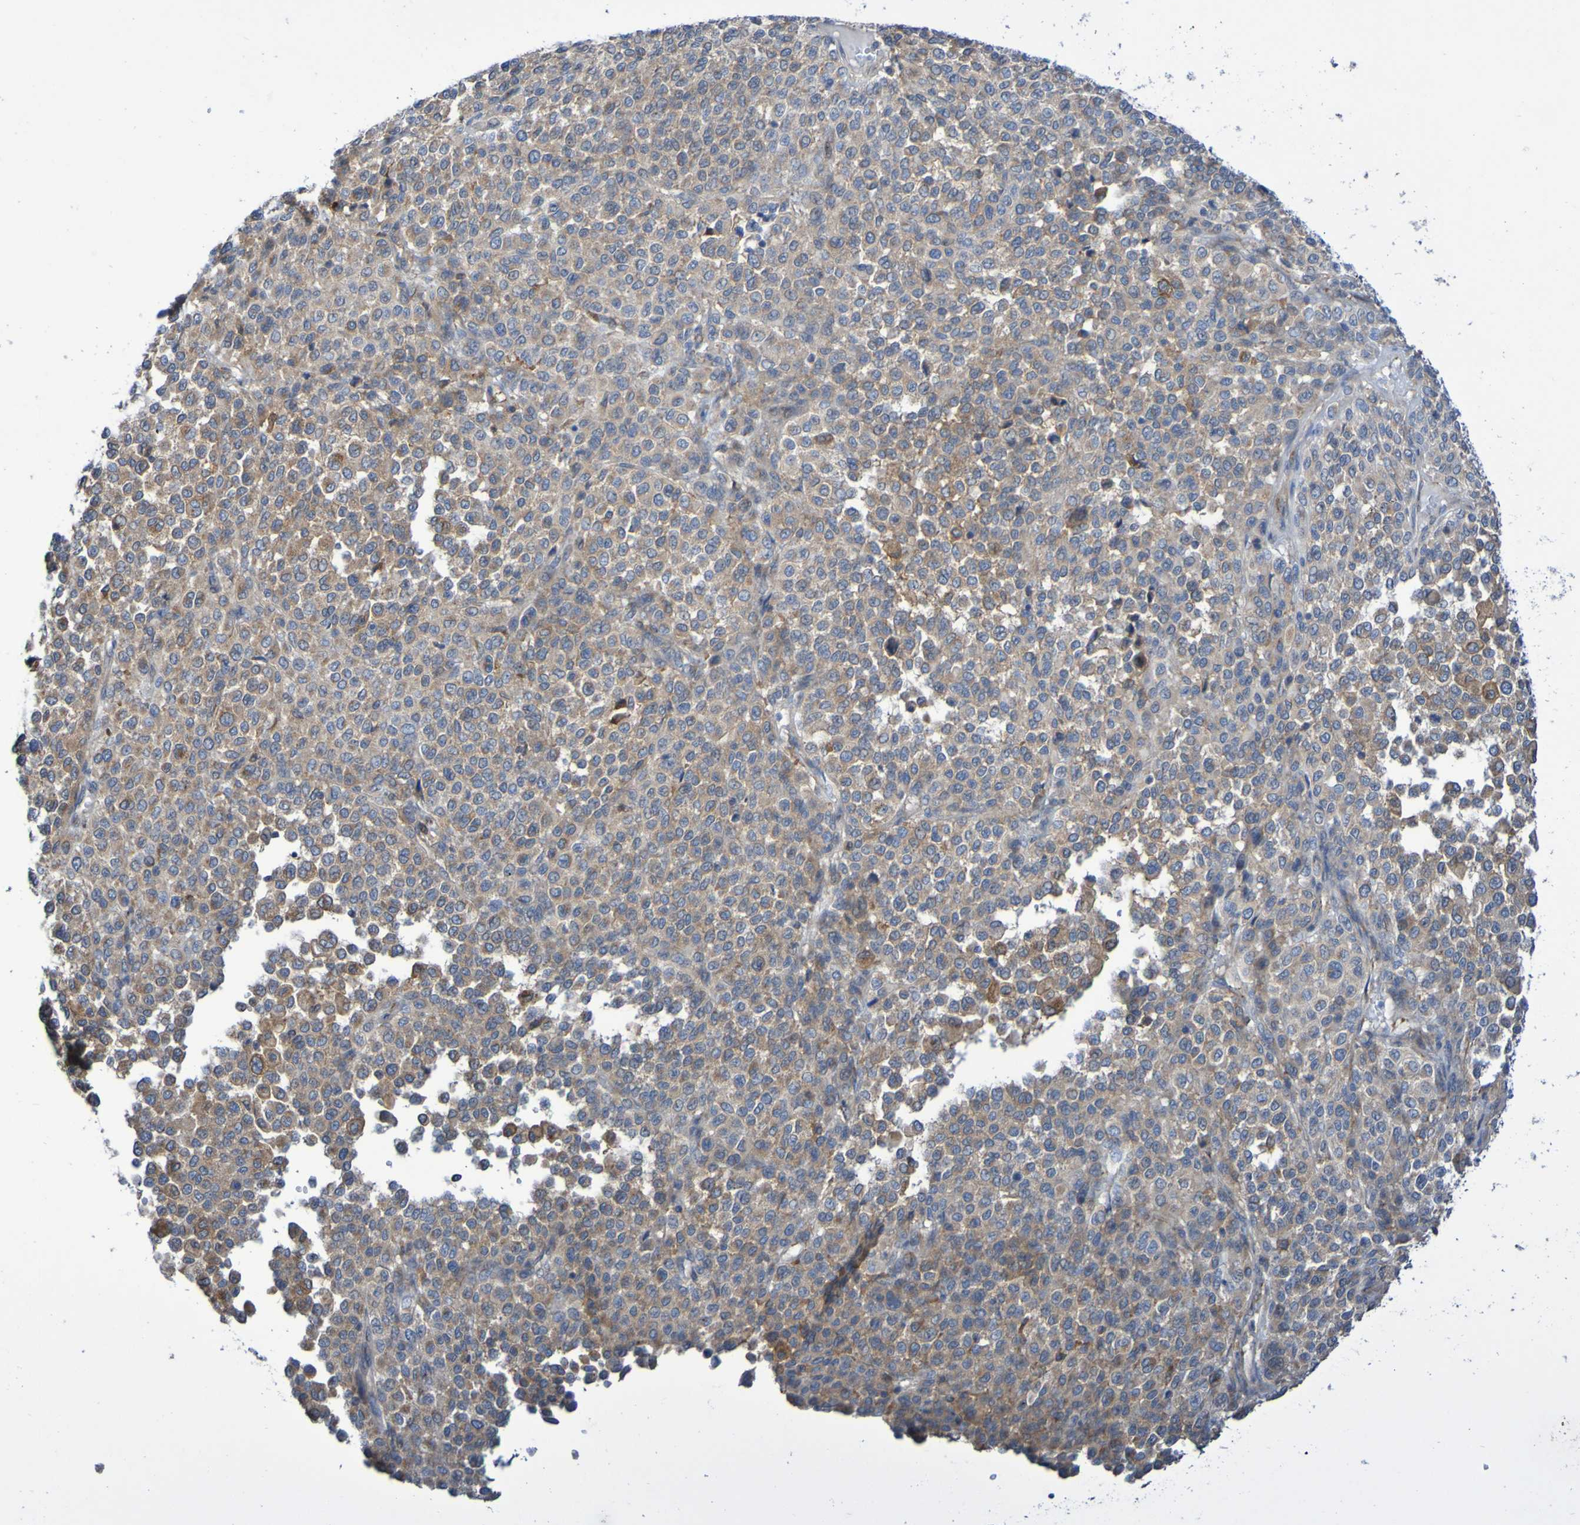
{"staining": {"intensity": "weak", "quantity": ">75%", "location": "cytoplasmic/membranous"}, "tissue": "melanoma", "cell_type": "Tumor cells", "image_type": "cancer", "snomed": [{"axis": "morphology", "description": "Malignant melanoma, Metastatic site"}, {"axis": "topography", "description": "Pancreas"}], "caption": "Melanoma was stained to show a protein in brown. There is low levels of weak cytoplasmic/membranous positivity in approximately >75% of tumor cells.", "gene": "LMBRD2", "patient": {"sex": "female", "age": 30}}